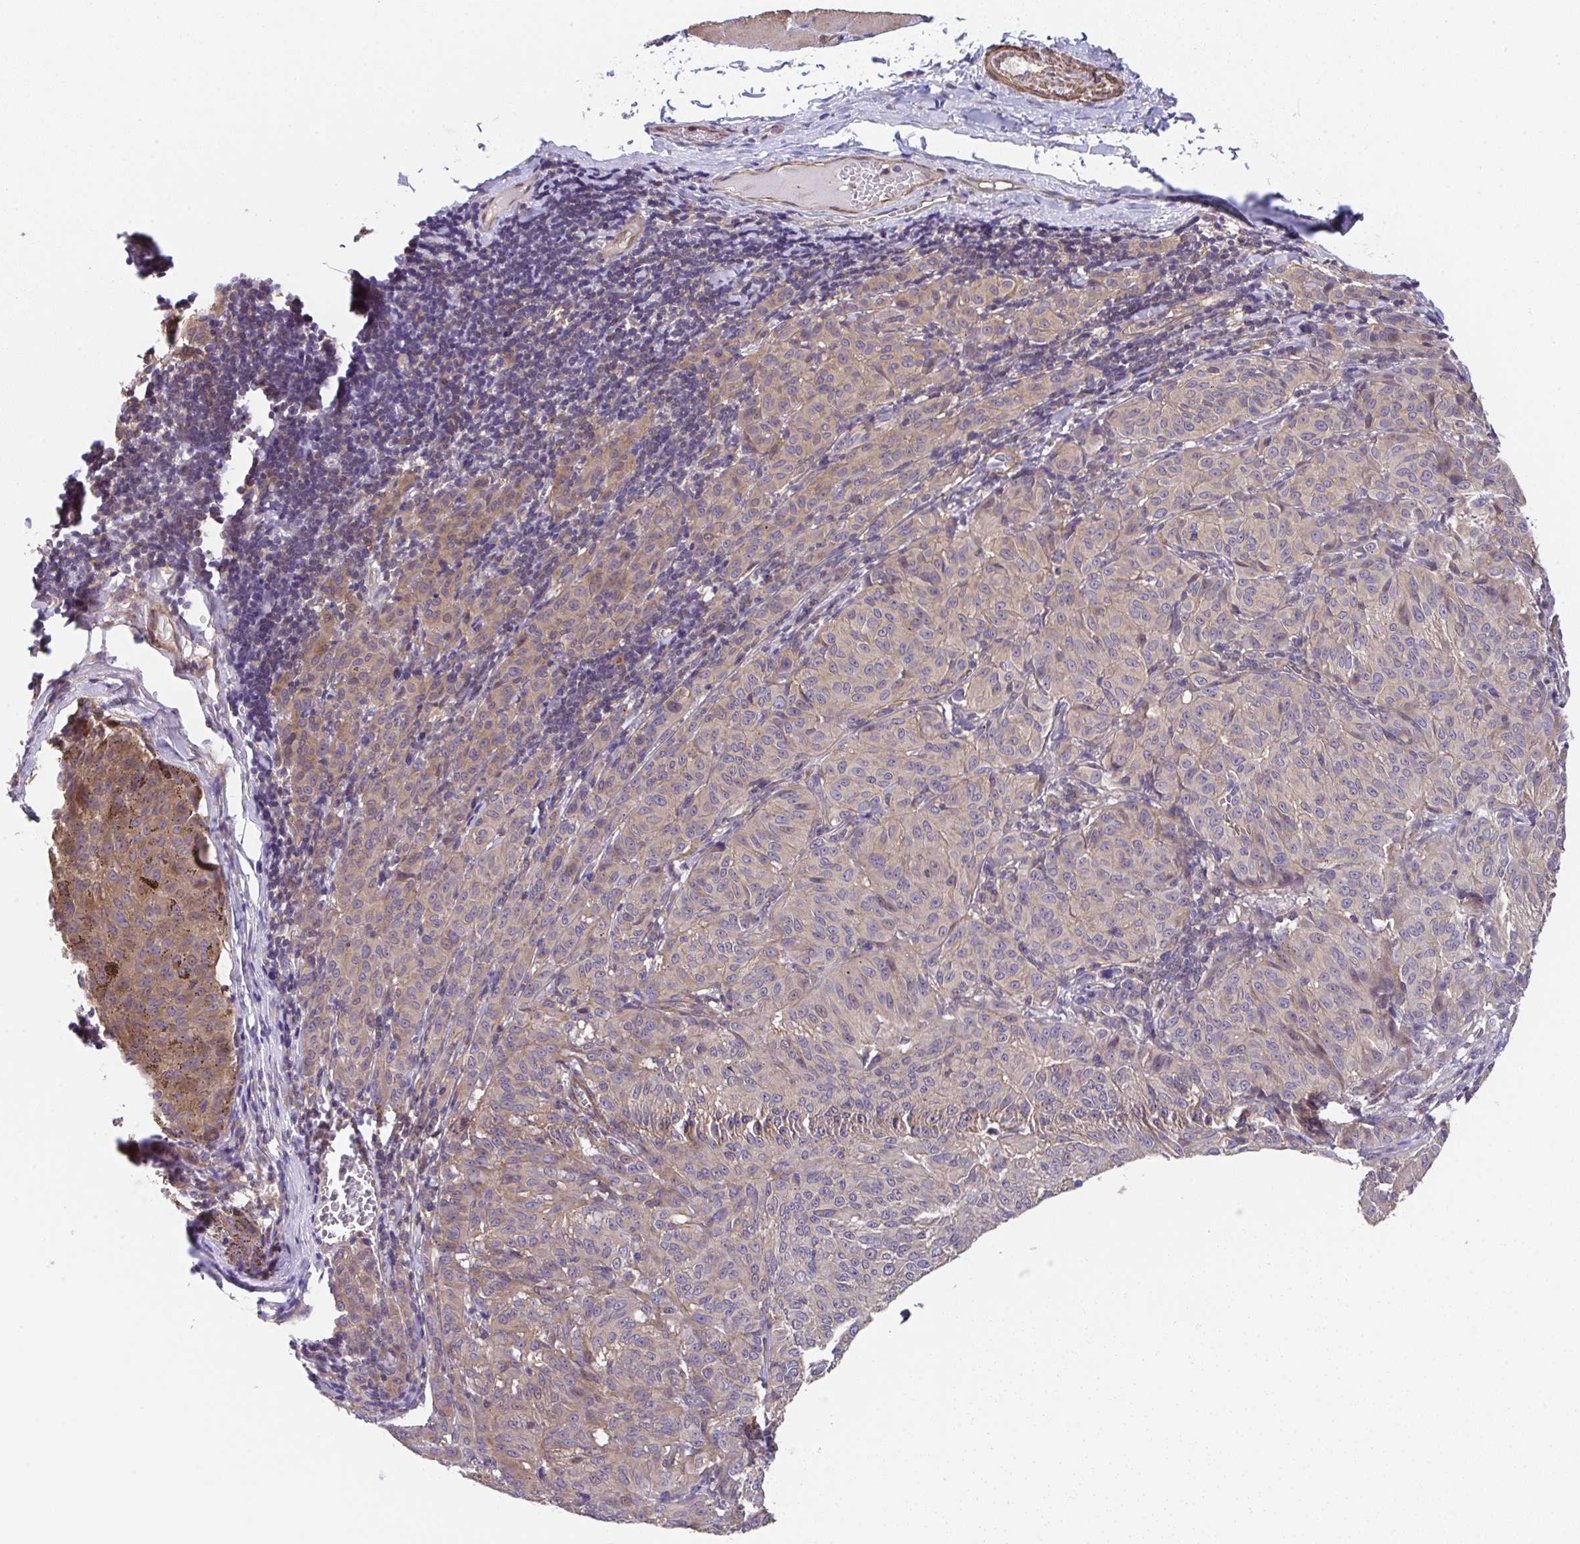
{"staining": {"intensity": "moderate", "quantity": "25%-75%", "location": "cytoplasmic/membranous"}, "tissue": "melanoma", "cell_type": "Tumor cells", "image_type": "cancer", "snomed": [{"axis": "morphology", "description": "Malignant melanoma, NOS"}, {"axis": "topography", "description": "Skin"}], "caption": "High-magnification brightfield microscopy of melanoma stained with DAB (3,3'-diaminobenzidine) (brown) and counterstained with hematoxylin (blue). tumor cells exhibit moderate cytoplasmic/membranous expression is appreciated in about25%-75% of cells.", "gene": "ZNF696", "patient": {"sex": "female", "age": 72}}